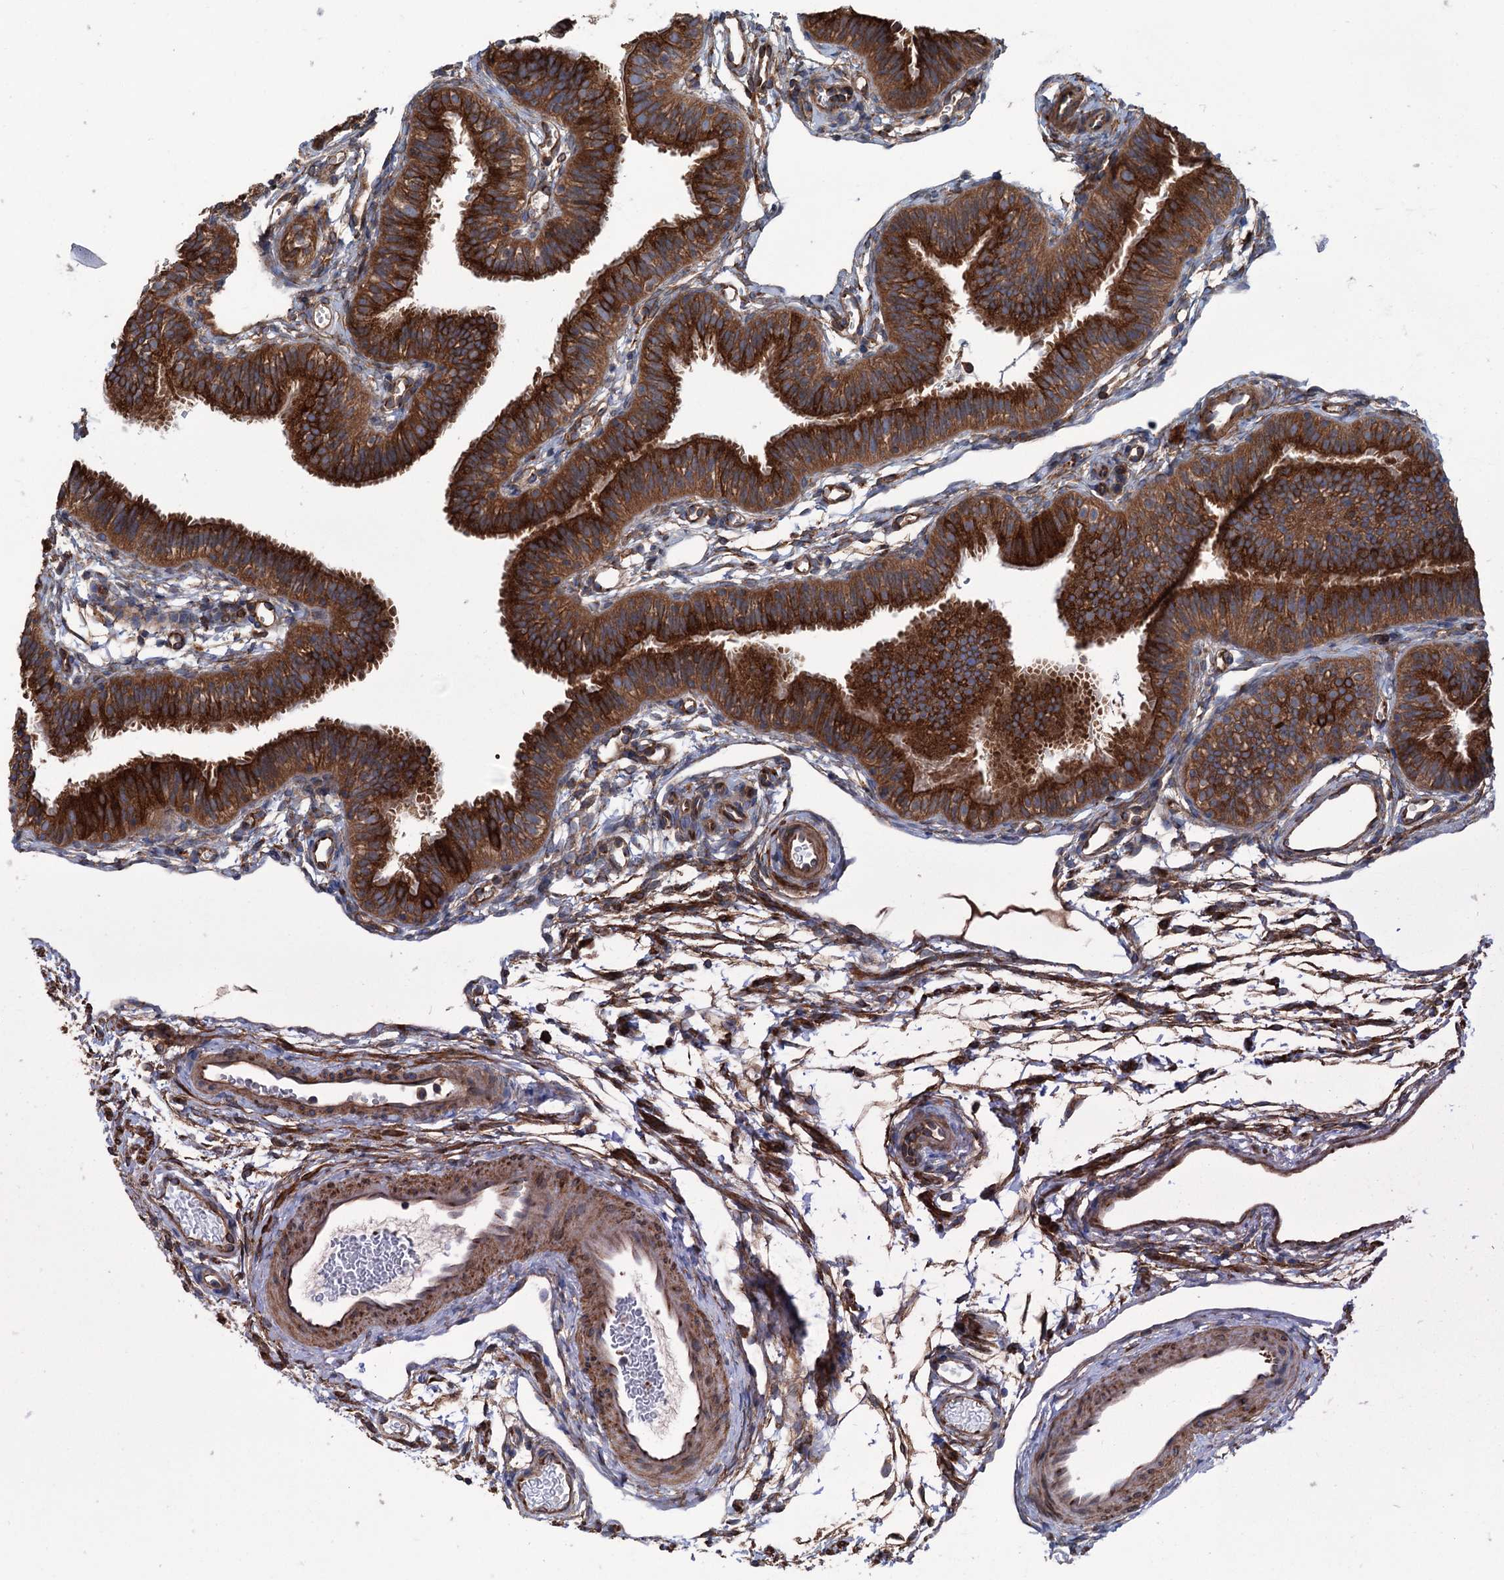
{"staining": {"intensity": "strong", "quantity": ">75%", "location": "cytoplasmic/membranous"}, "tissue": "fallopian tube", "cell_type": "Glandular cells", "image_type": "normal", "snomed": [{"axis": "morphology", "description": "Normal tissue, NOS"}, {"axis": "topography", "description": "Fallopian tube"}], "caption": "Fallopian tube stained for a protein (brown) exhibits strong cytoplasmic/membranous positive staining in approximately >75% of glandular cells.", "gene": "CALCOCO1", "patient": {"sex": "female", "age": 35}}